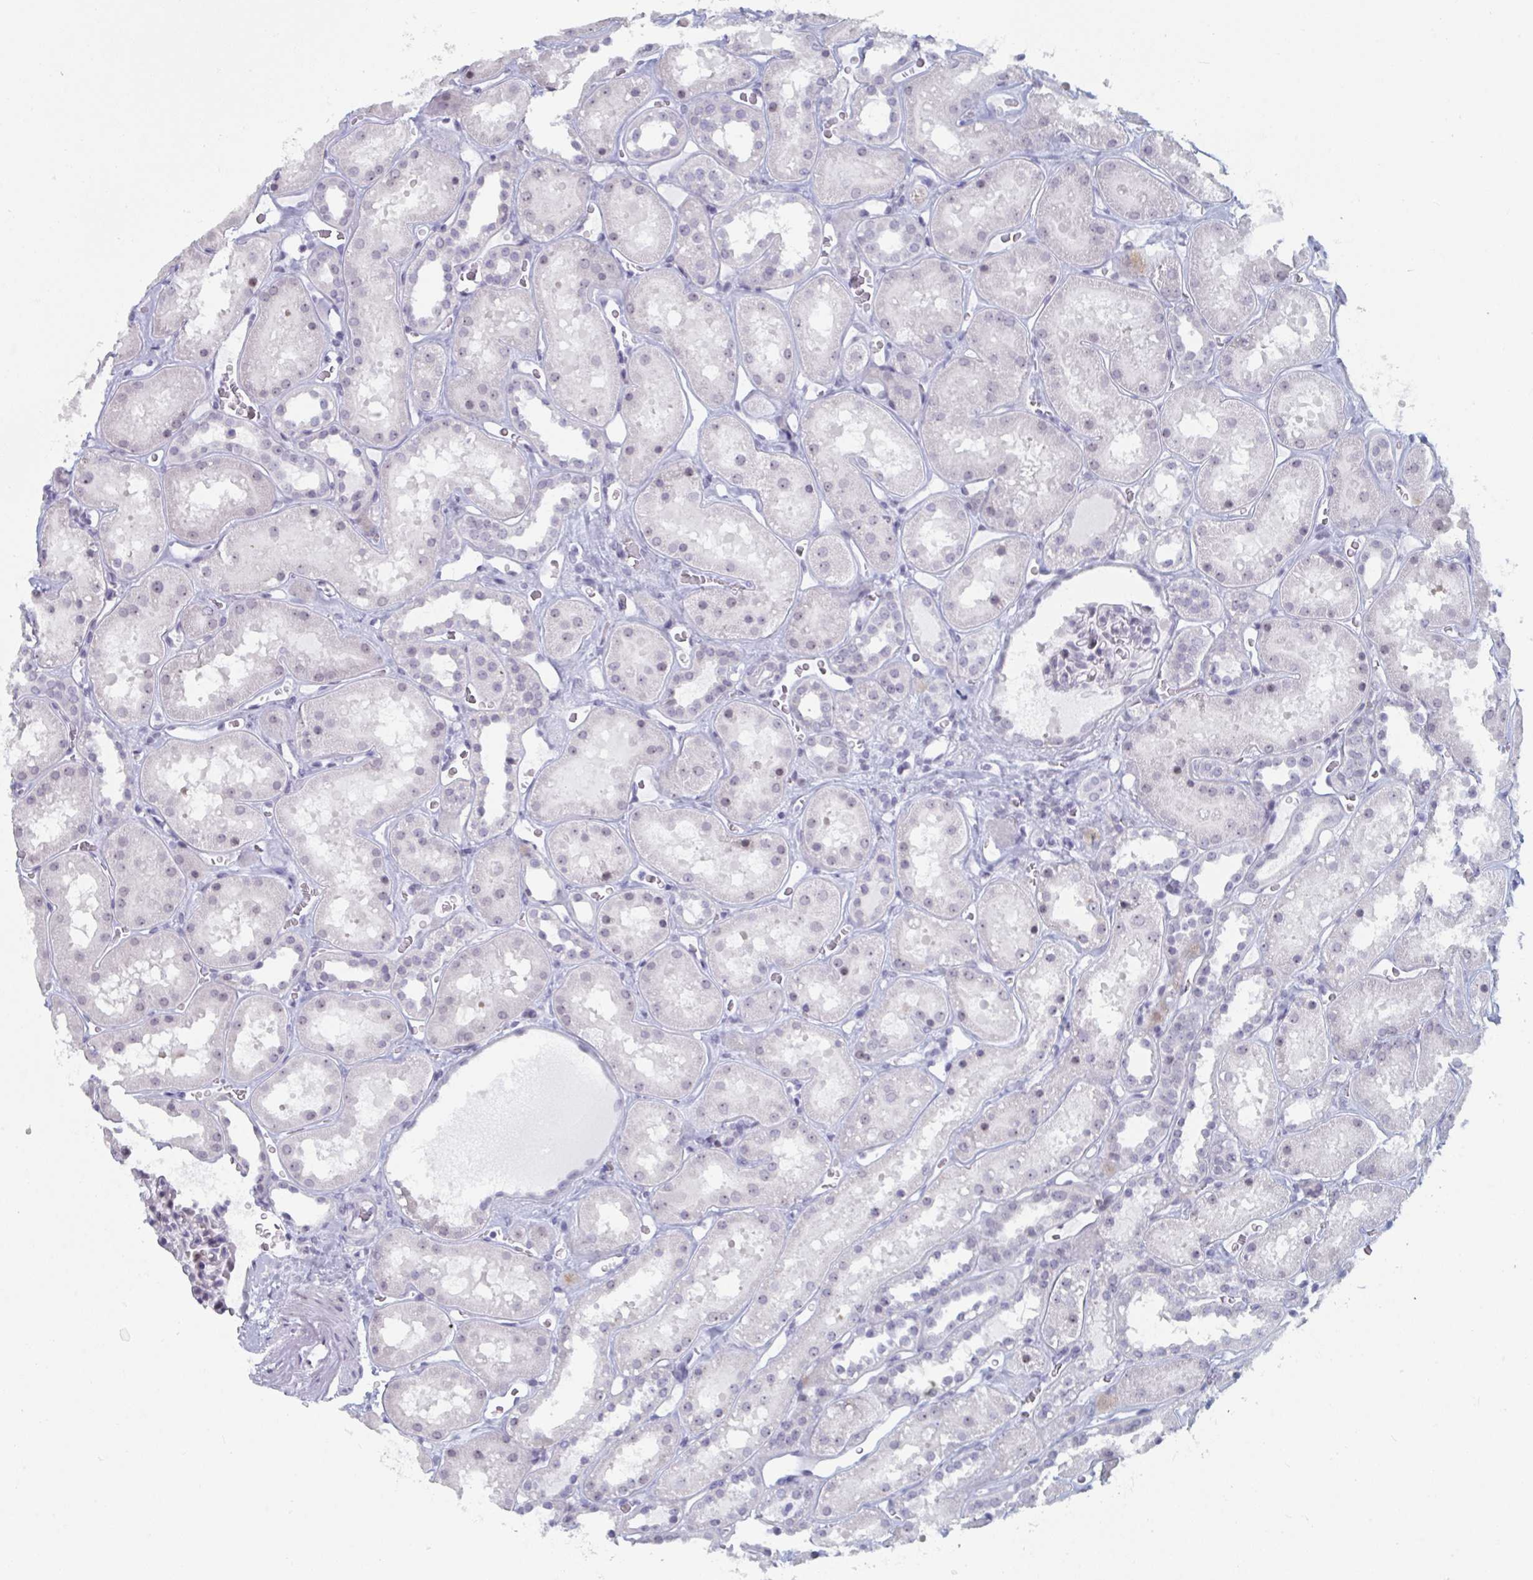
{"staining": {"intensity": "weak", "quantity": "25%-75%", "location": "nuclear"}, "tissue": "kidney", "cell_type": "Cells in glomeruli", "image_type": "normal", "snomed": [{"axis": "morphology", "description": "Normal tissue, NOS"}, {"axis": "topography", "description": "Kidney"}], "caption": "High-magnification brightfield microscopy of normal kidney stained with DAB (brown) and counterstained with hematoxylin (blue). cells in glomeruli exhibit weak nuclear expression is appreciated in approximately25%-75% of cells.", "gene": "NR1H2", "patient": {"sex": "female", "age": 41}}